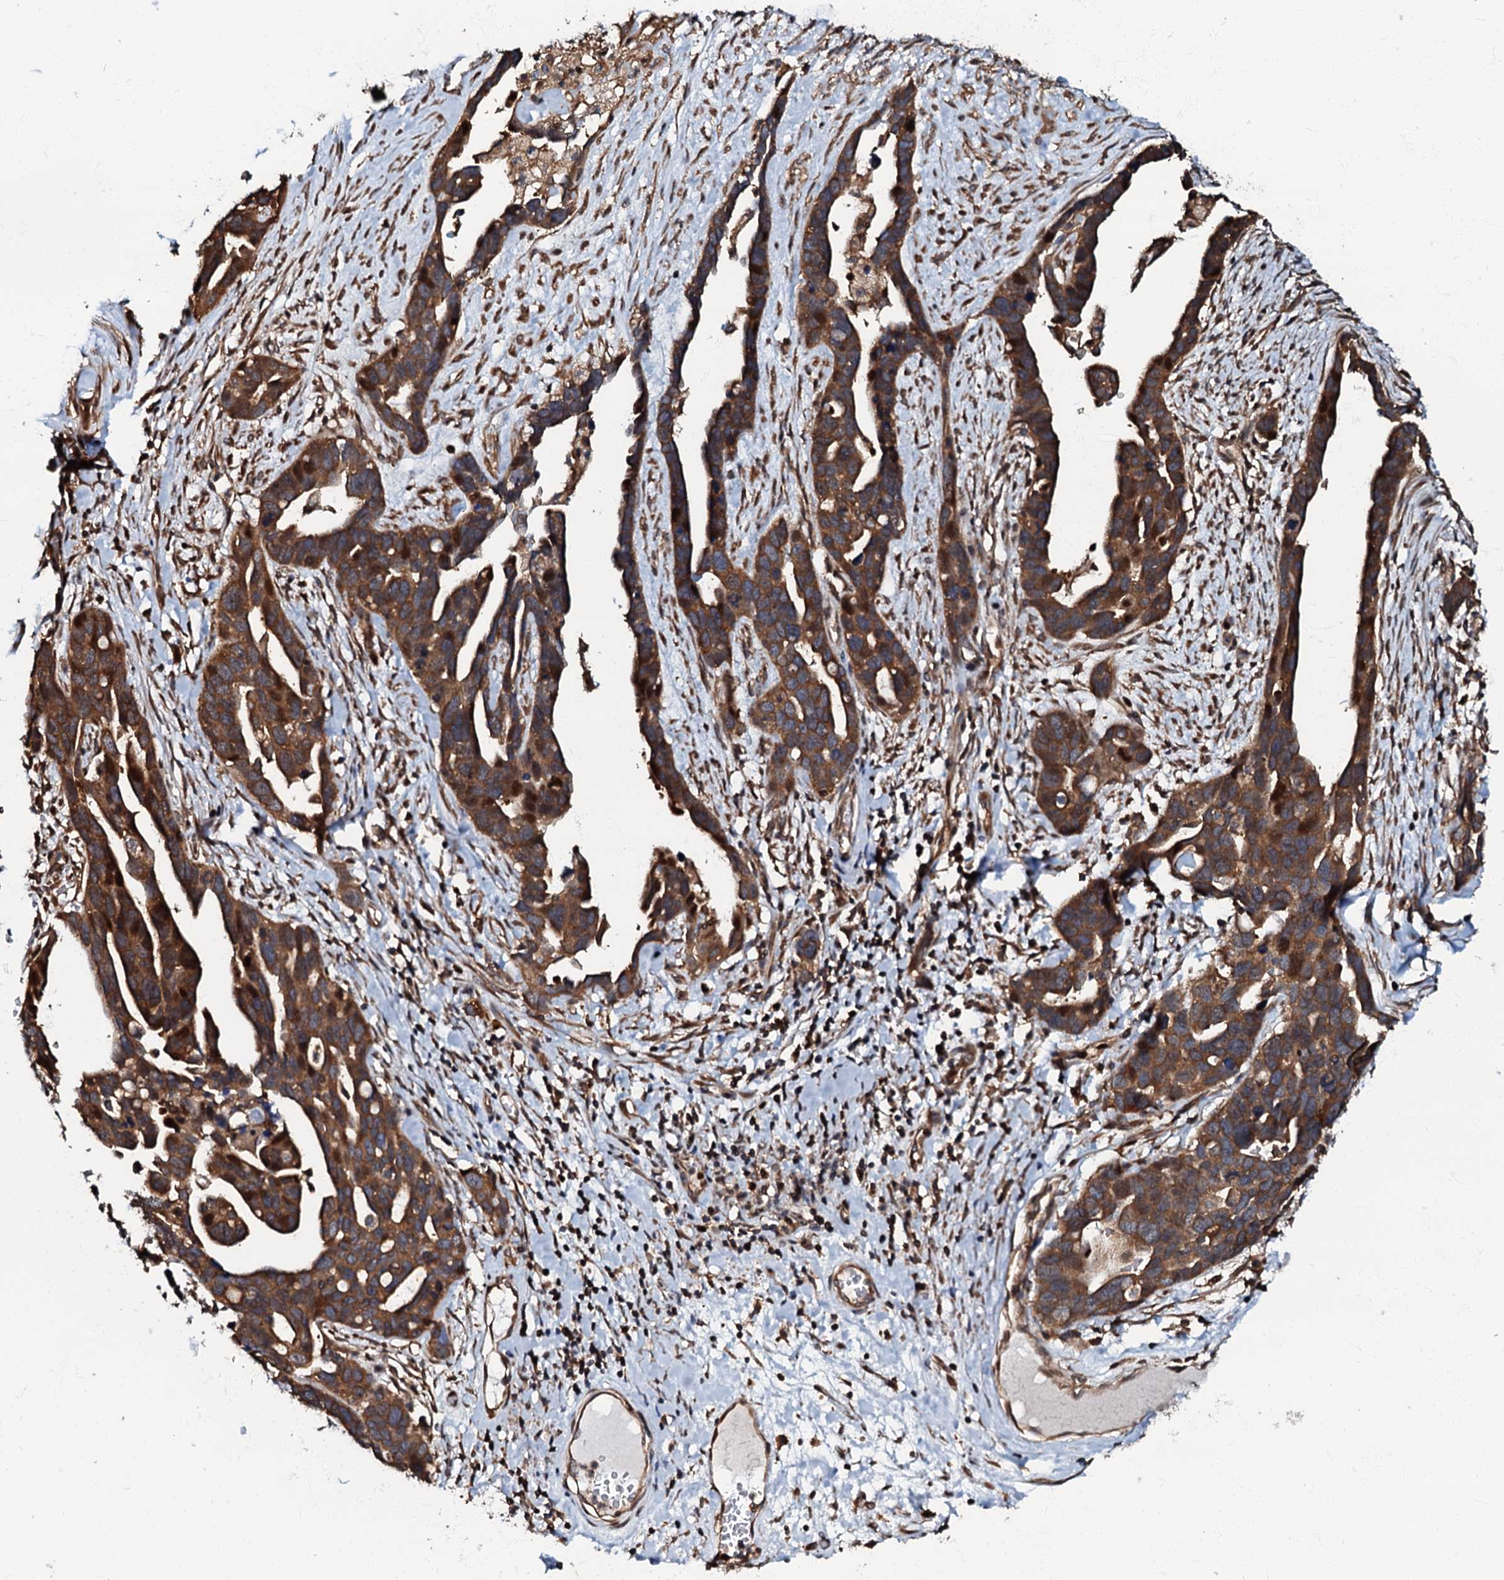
{"staining": {"intensity": "strong", "quantity": ">75%", "location": "cytoplasmic/membranous"}, "tissue": "ovarian cancer", "cell_type": "Tumor cells", "image_type": "cancer", "snomed": [{"axis": "morphology", "description": "Cystadenocarcinoma, serous, NOS"}, {"axis": "topography", "description": "Ovary"}], "caption": "IHC staining of ovarian cancer (serous cystadenocarcinoma), which reveals high levels of strong cytoplasmic/membranous expression in about >75% of tumor cells indicating strong cytoplasmic/membranous protein positivity. The staining was performed using DAB (3,3'-diaminobenzidine) (brown) for protein detection and nuclei were counterstained in hematoxylin (blue).", "gene": "OSBP", "patient": {"sex": "female", "age": 54}}